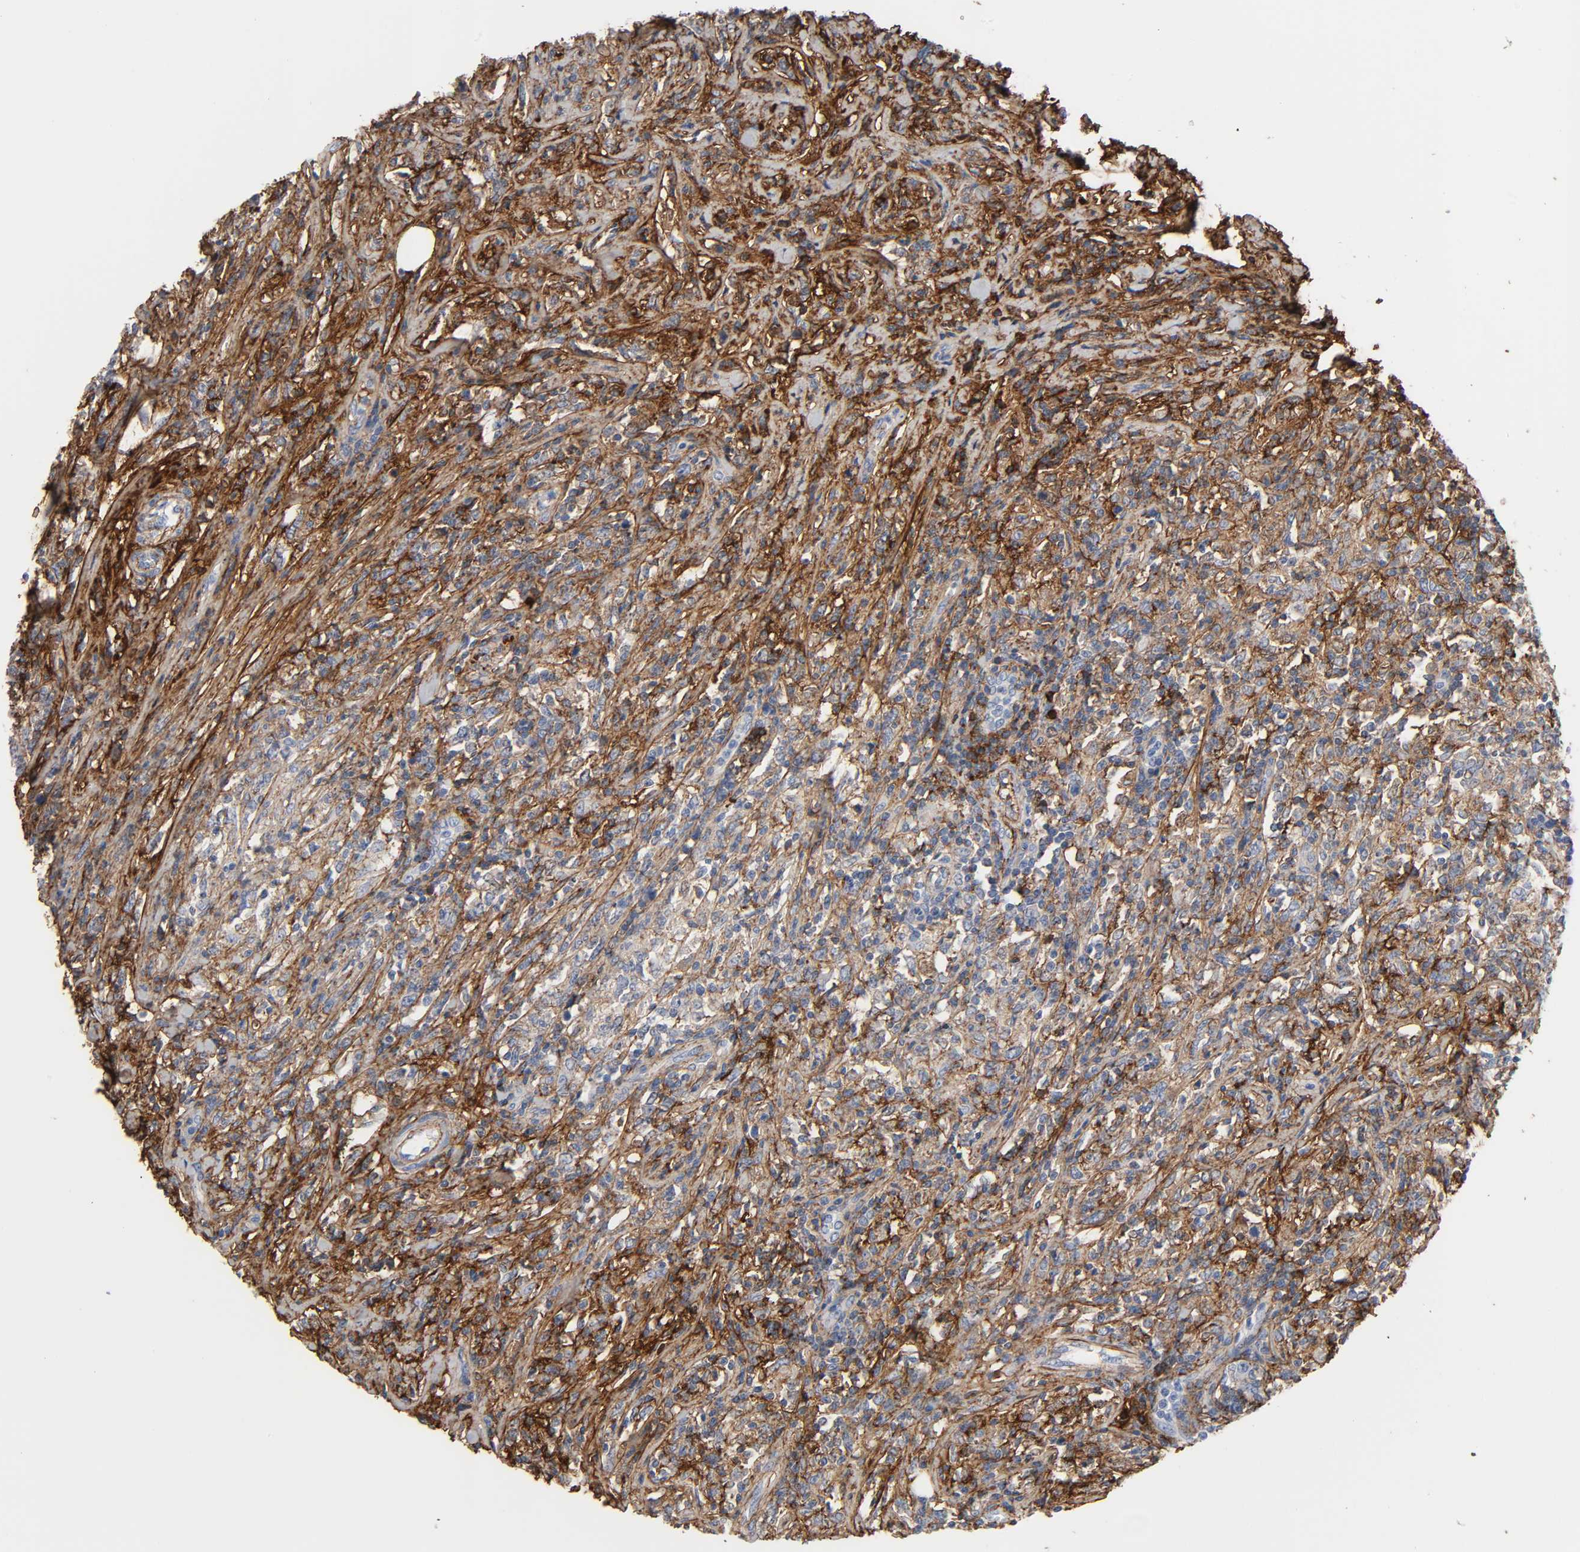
{"staining": {"intensity": "negative", "quantity": "none", "location": "none"}, "tissue": "lymphoma", "cell_type": "Tumor cells", "image_type": "cancer", "snomed": [{"axis": "morphology", "description": "Malignant lymphoma, non-Hodgkin's type, High grade"}, {"axis": "topography", "description": "Lymph node"}], "caption": "Tumor cells show no significant staining in lymphoma.", "gene": "FBLN1", "patient": {"sex": "female", "age": 84}}